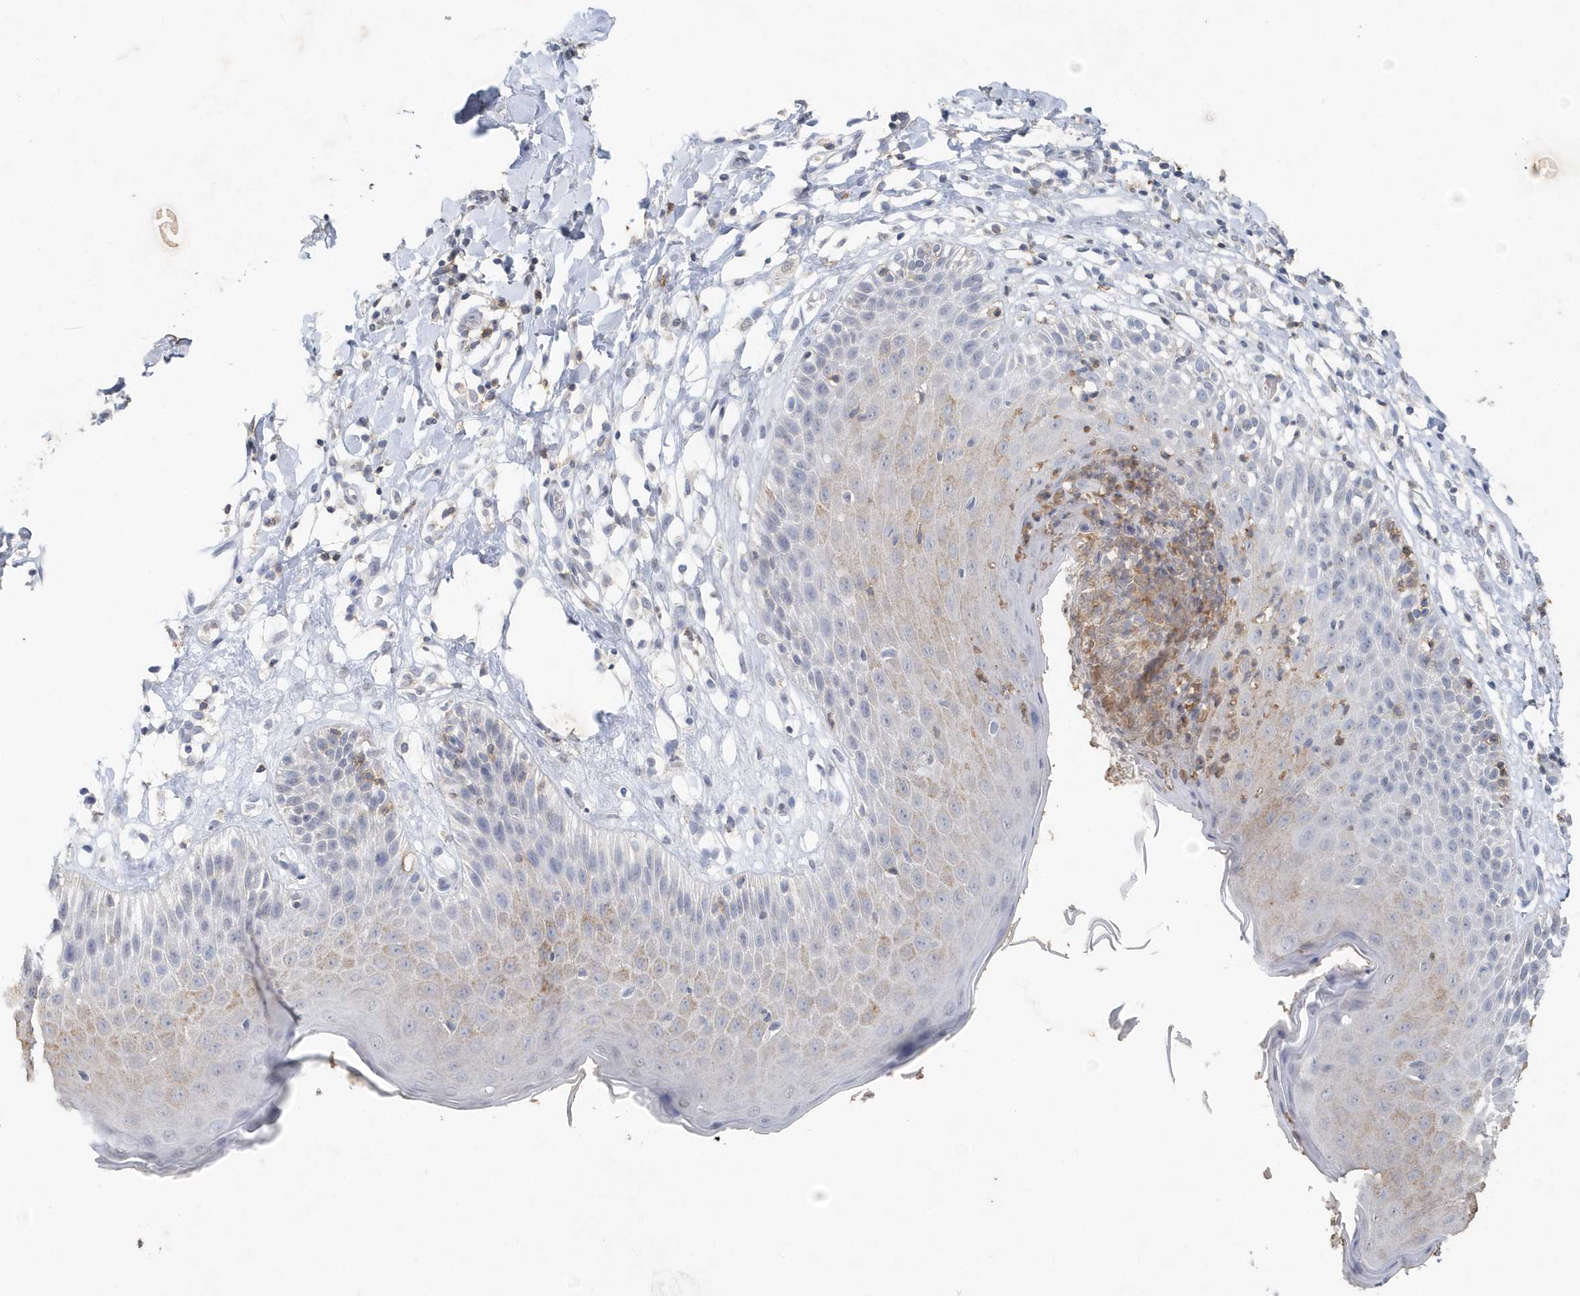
{"staining": {"intensity": "weak", "quantity": "<25%", "location": "cytoplasmic/membranous"}, "tissue": "skin", "cell_type": "Epidermal cells", "image_type": "normal", "snomed": [{"axis": "morphology", "description": "Normal tissue, NOS"}, {"axis": "topography", "description": "Vulva"}], "caption": "This is a histopathology image of immunohistochemistry (IHC) staining of unremarkable skin, which shows no expression in epidermal cells.", "gene": "PDCD1", "patient": {"sex": "female", "age": 68}}